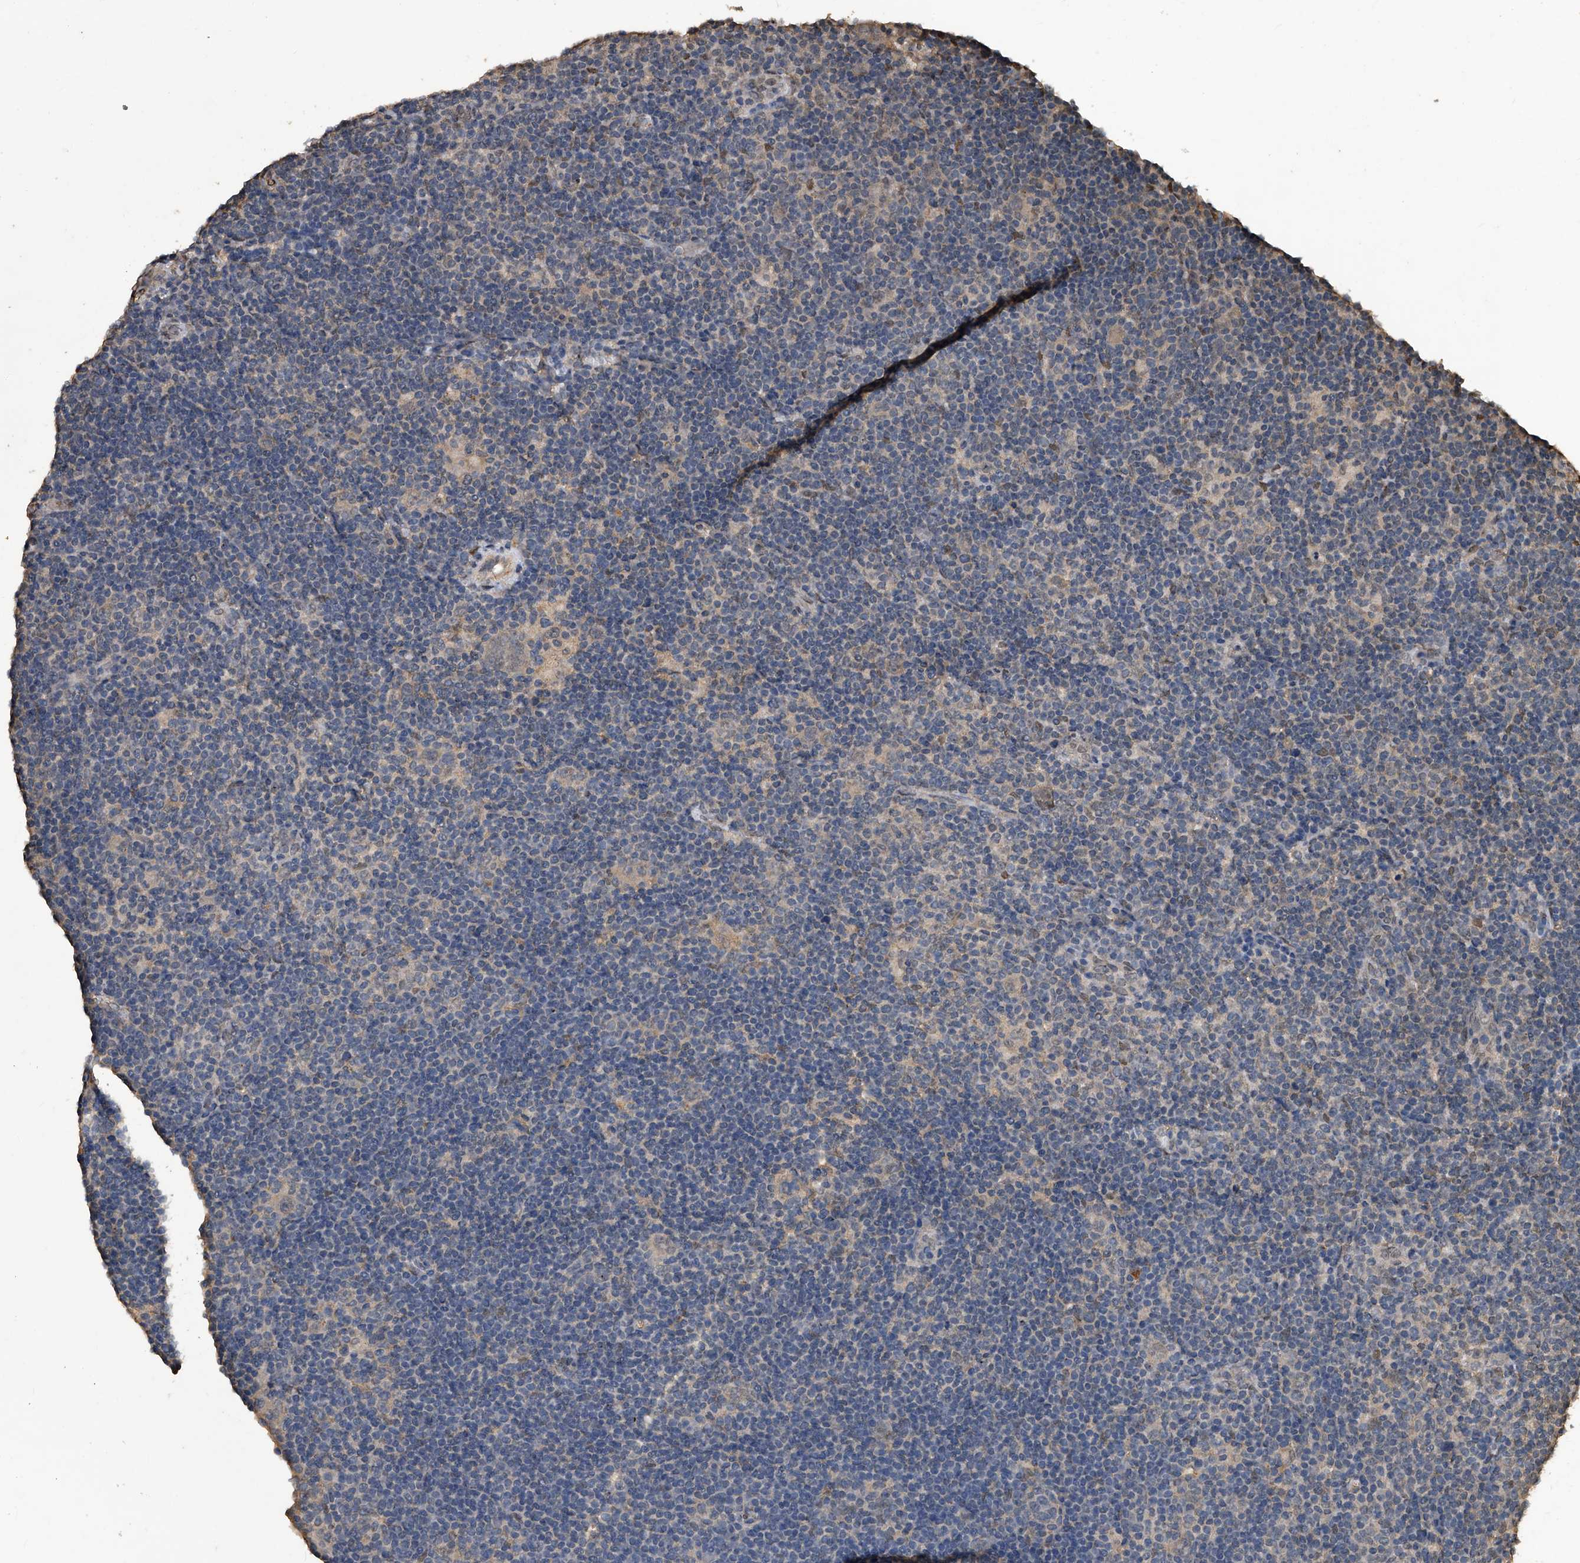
{"staining": {"intensity": "negative", "quantity": "none", "location": "none"}, "tissue": "lymphoma", "cell_type": "Tumor cells", "image_type": "cancer", "snomed": [{"axis": "morphology", "description": "Hodgkin's disease, NOS"}, {"axis": "topography", "description": "Lymph node"}], "caption": "This is an IHC micrograph of Hodgkin's disease. There is no expression in tumor cells.", "gene": "FBXL4", "patient": {"sex": "female", "age": 57}}